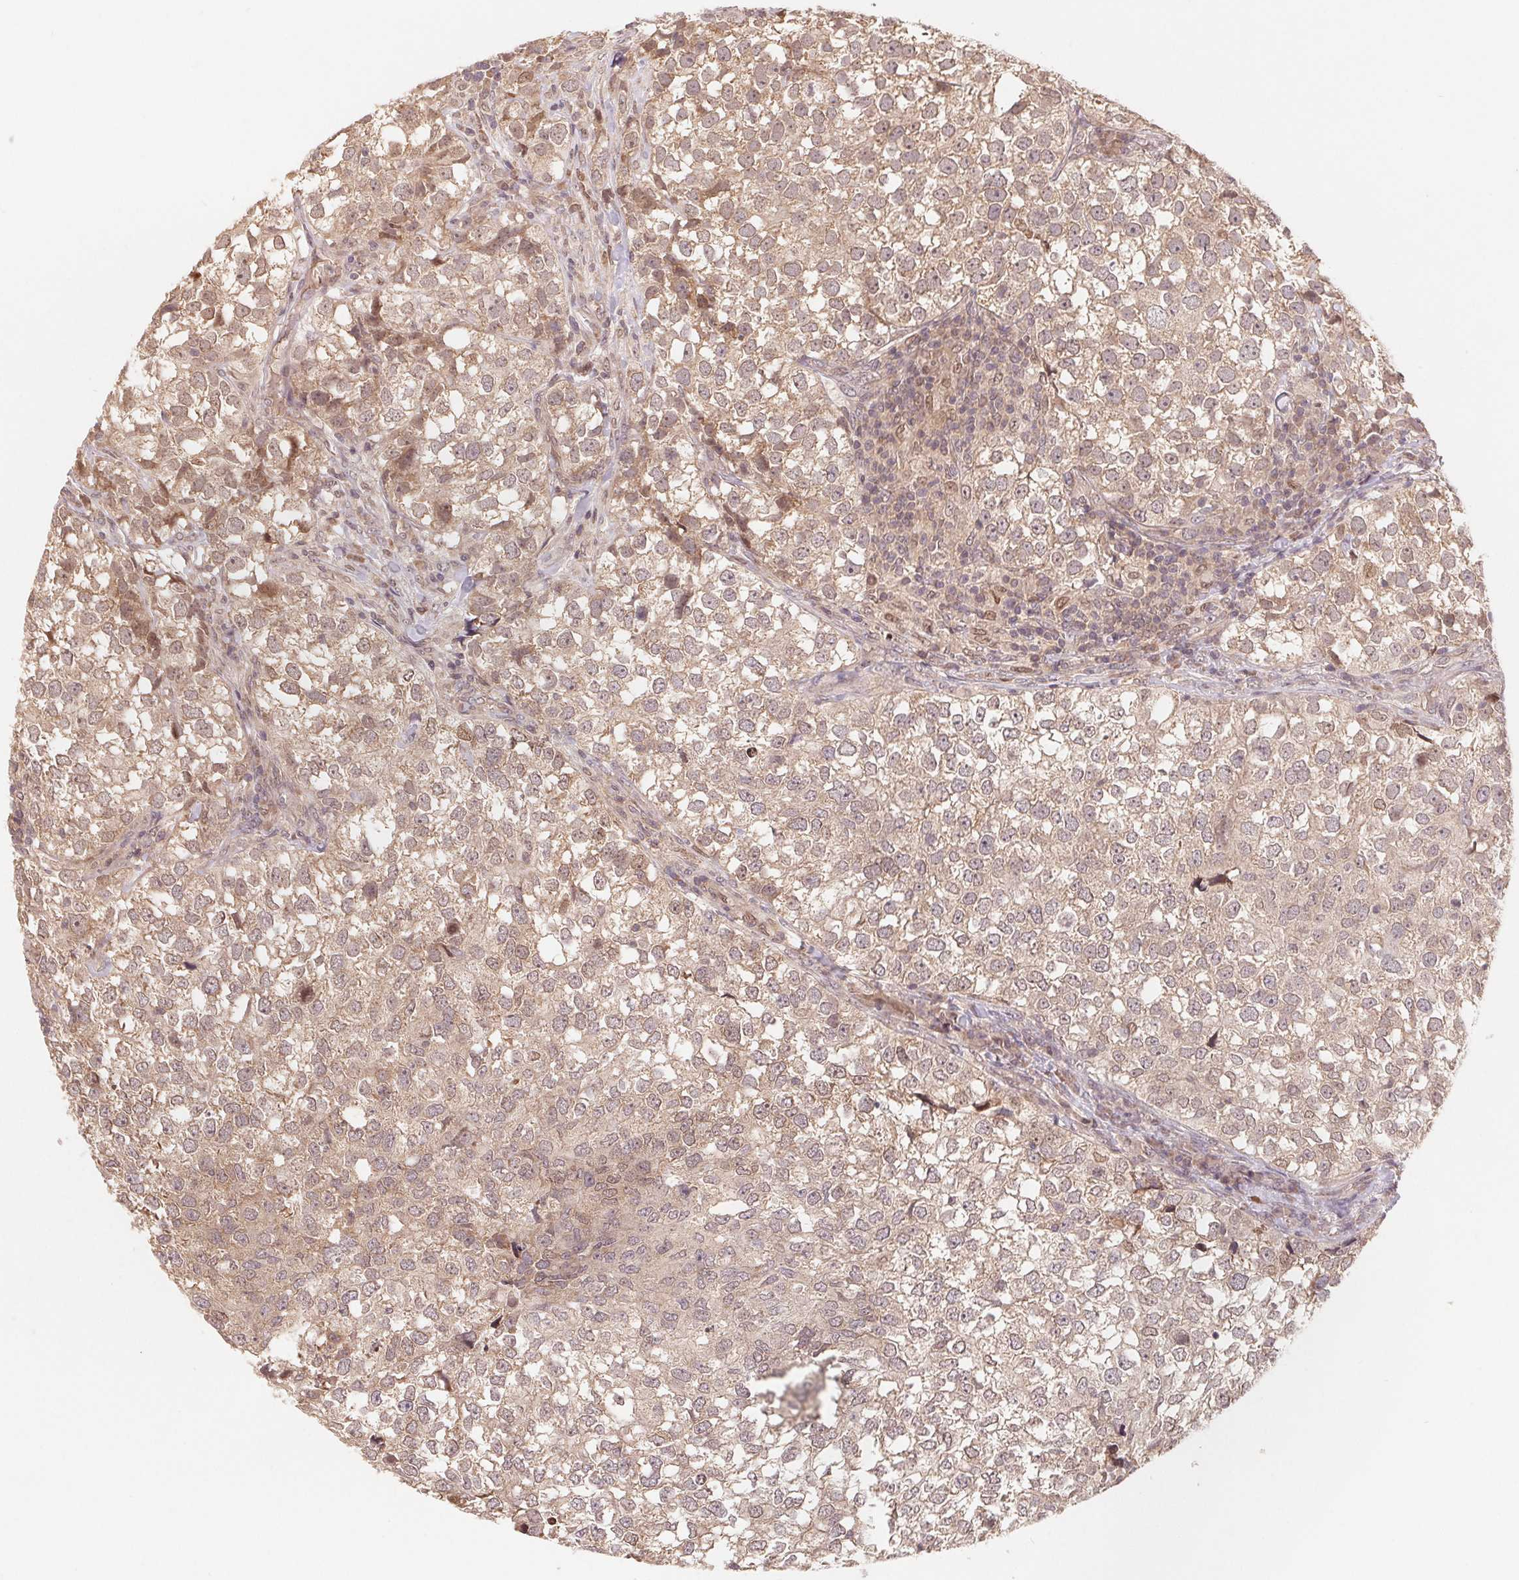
{"staining": {"intensity": "negative", "quantity": "none", "location": "none"}, "tissue": "breast cancer", "cell_type": "Tumor cells", "image_type": "cancer", "snomed": [{"axis": "morphology", "description": "Duct carcinoma"}, {"axis": "topography", "description": "Breast"}], "caption": "Human breast cancer stained for a protein using immunohistochemistry (IHC) exhibits no expression in tumor cells.", "gene": "HMGN3", "patient": {"sex": "female", "age": 30}}